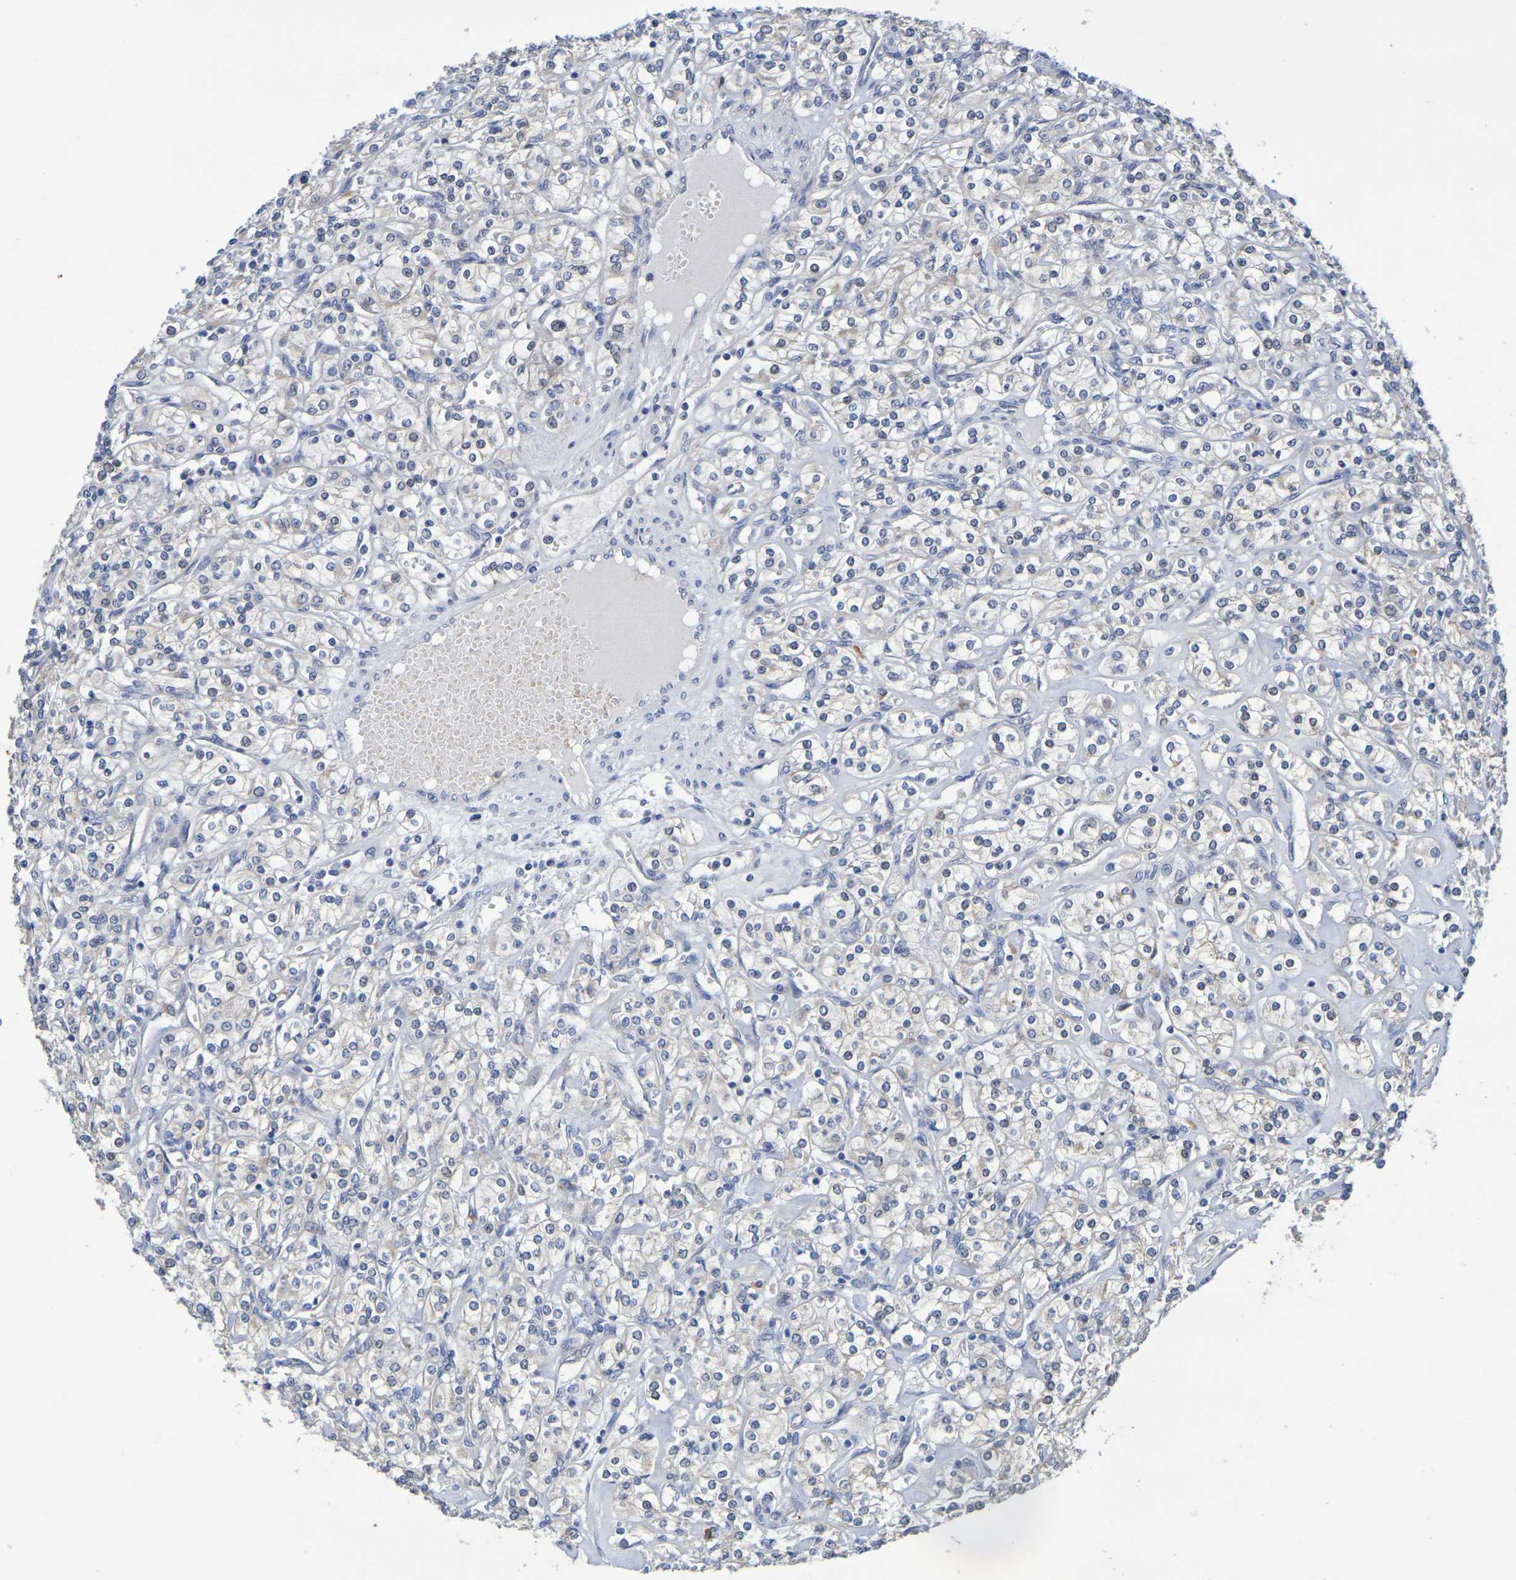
{"staining": {"intensity": "negative", "quantity": "none", "location": "none"}, "tissue": "renal cancer", "cell_type": "Tumor cells", "image_type": "cancer", "snomed": [{"axis": "morphology", "description": "Adenocarcinoma, NOS"}, {"axis": "topography", "description": "Kidney"}], "caption": "Protein analysis of renal cancer displays no significant positivity in tumor cells.", "gene": "SDC4", "patient": {"sex": "male", "age": 77}}